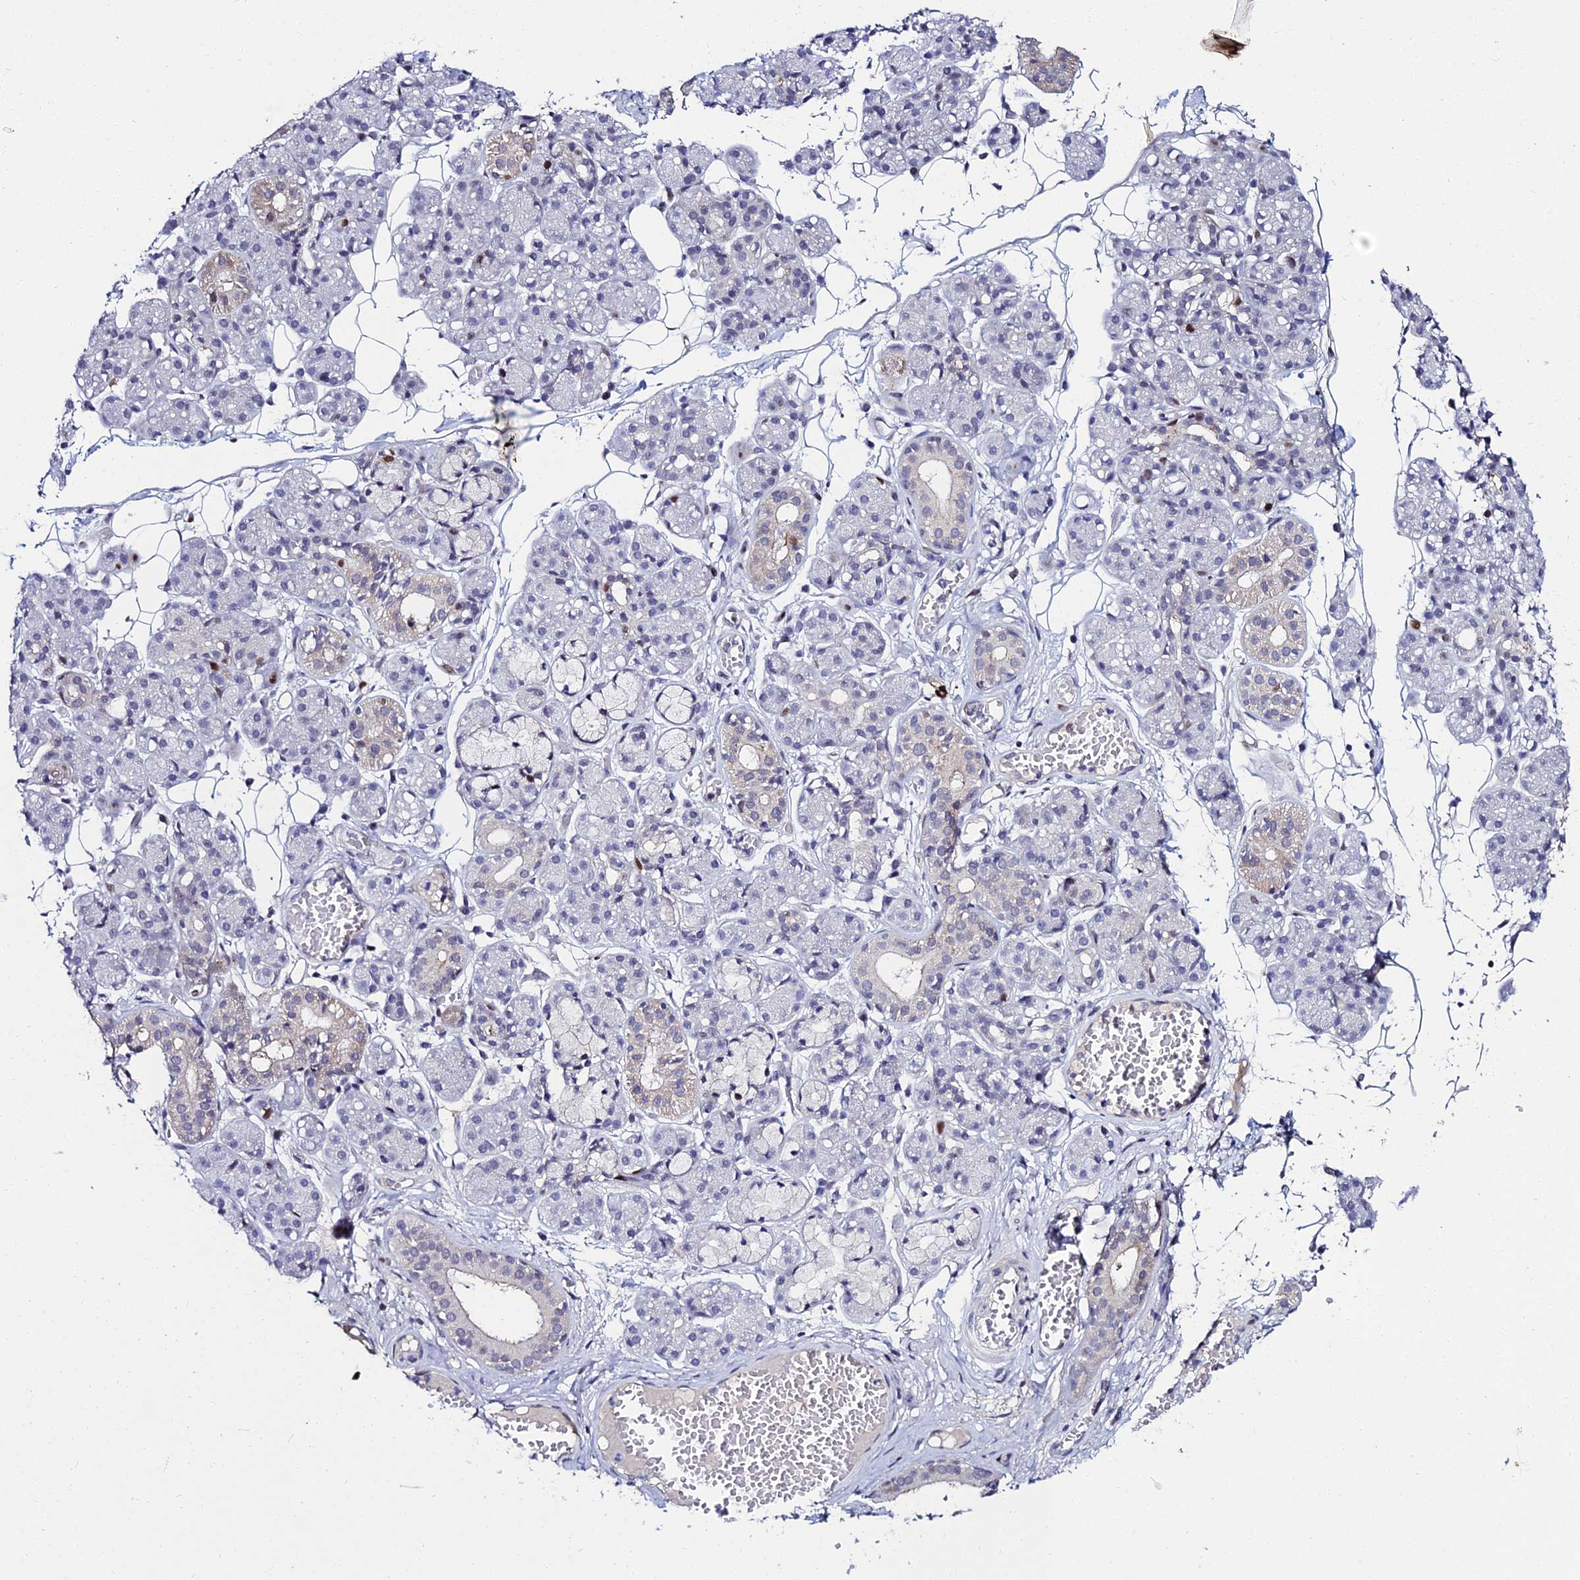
{"staining": {"intensity": "moderate", "quantity": "<25%", "location": "nuclear"}, "tissue": "salivary gland", "cell_type": "Glandular cells", "image_type": "normal", "snomed": [{"axis": "morphology", "description": "Normal tissue, NOS"}, {"axis": "topography", "description": "Salivary gland"}], "caption": "A brown stain shows moderate nuclear positivity of a protein in glandular cells of unremarkable salivary gland. (Brightfield microscopy of DAB IHC at high magnification).", "gene": "TAF9B", "patient": {"sex": "male", "age": 63}}